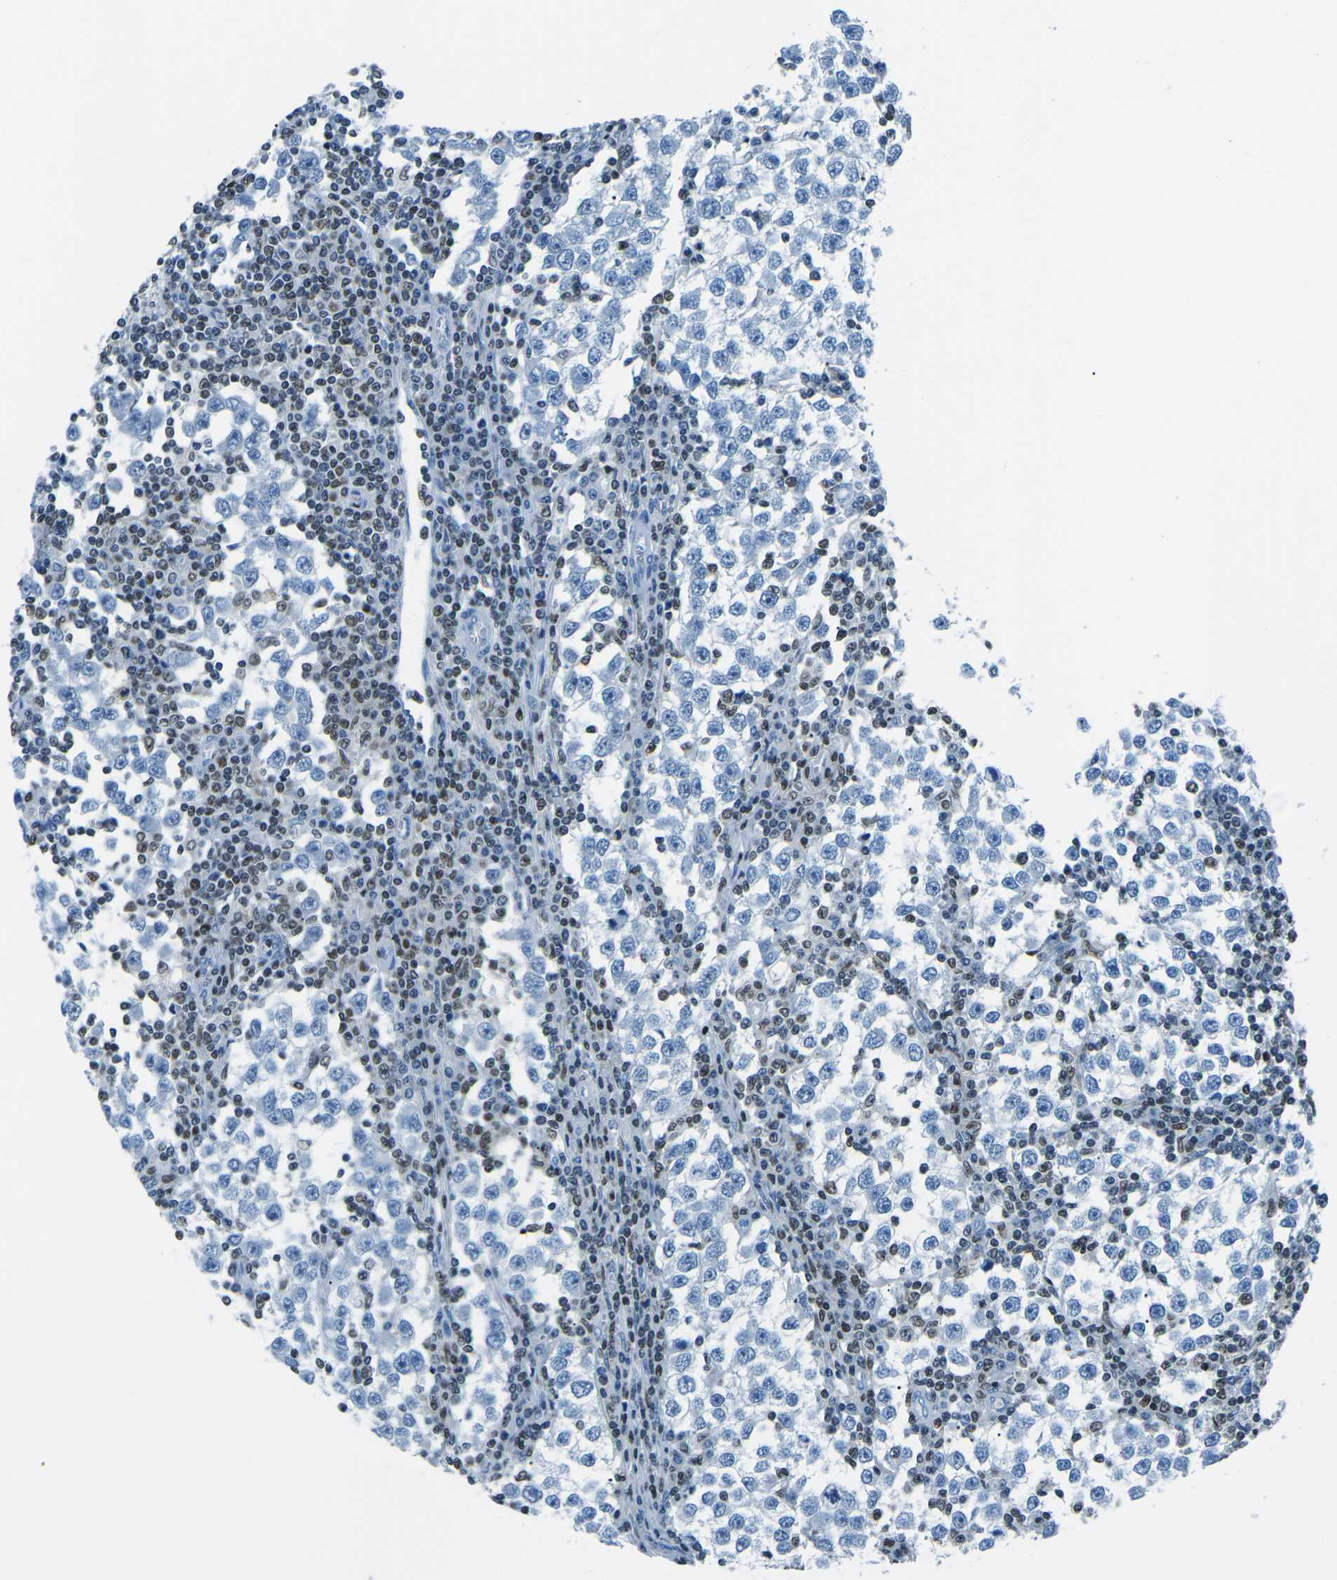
{"staining": {"intensity": "negative", "quantity": "none", "location": "none"}, "tissue": "testis cancer", "cell_type": "Tumor cells", "image_type": "cancer", "snomed": [{"axis": "morphology", "description": "Seminoma, NOS"}, {"axis": "topography", "description": "Testis"}], "caption": "This histopathology image is of testis seminoma stained with immunohistochemistry (IHC) to label a protein in brown with the nuclei are counter-stained blue. There is no staining in tumor cells.", "gene": "CELF2", "patient": {"sex": "male", "age": 65}}